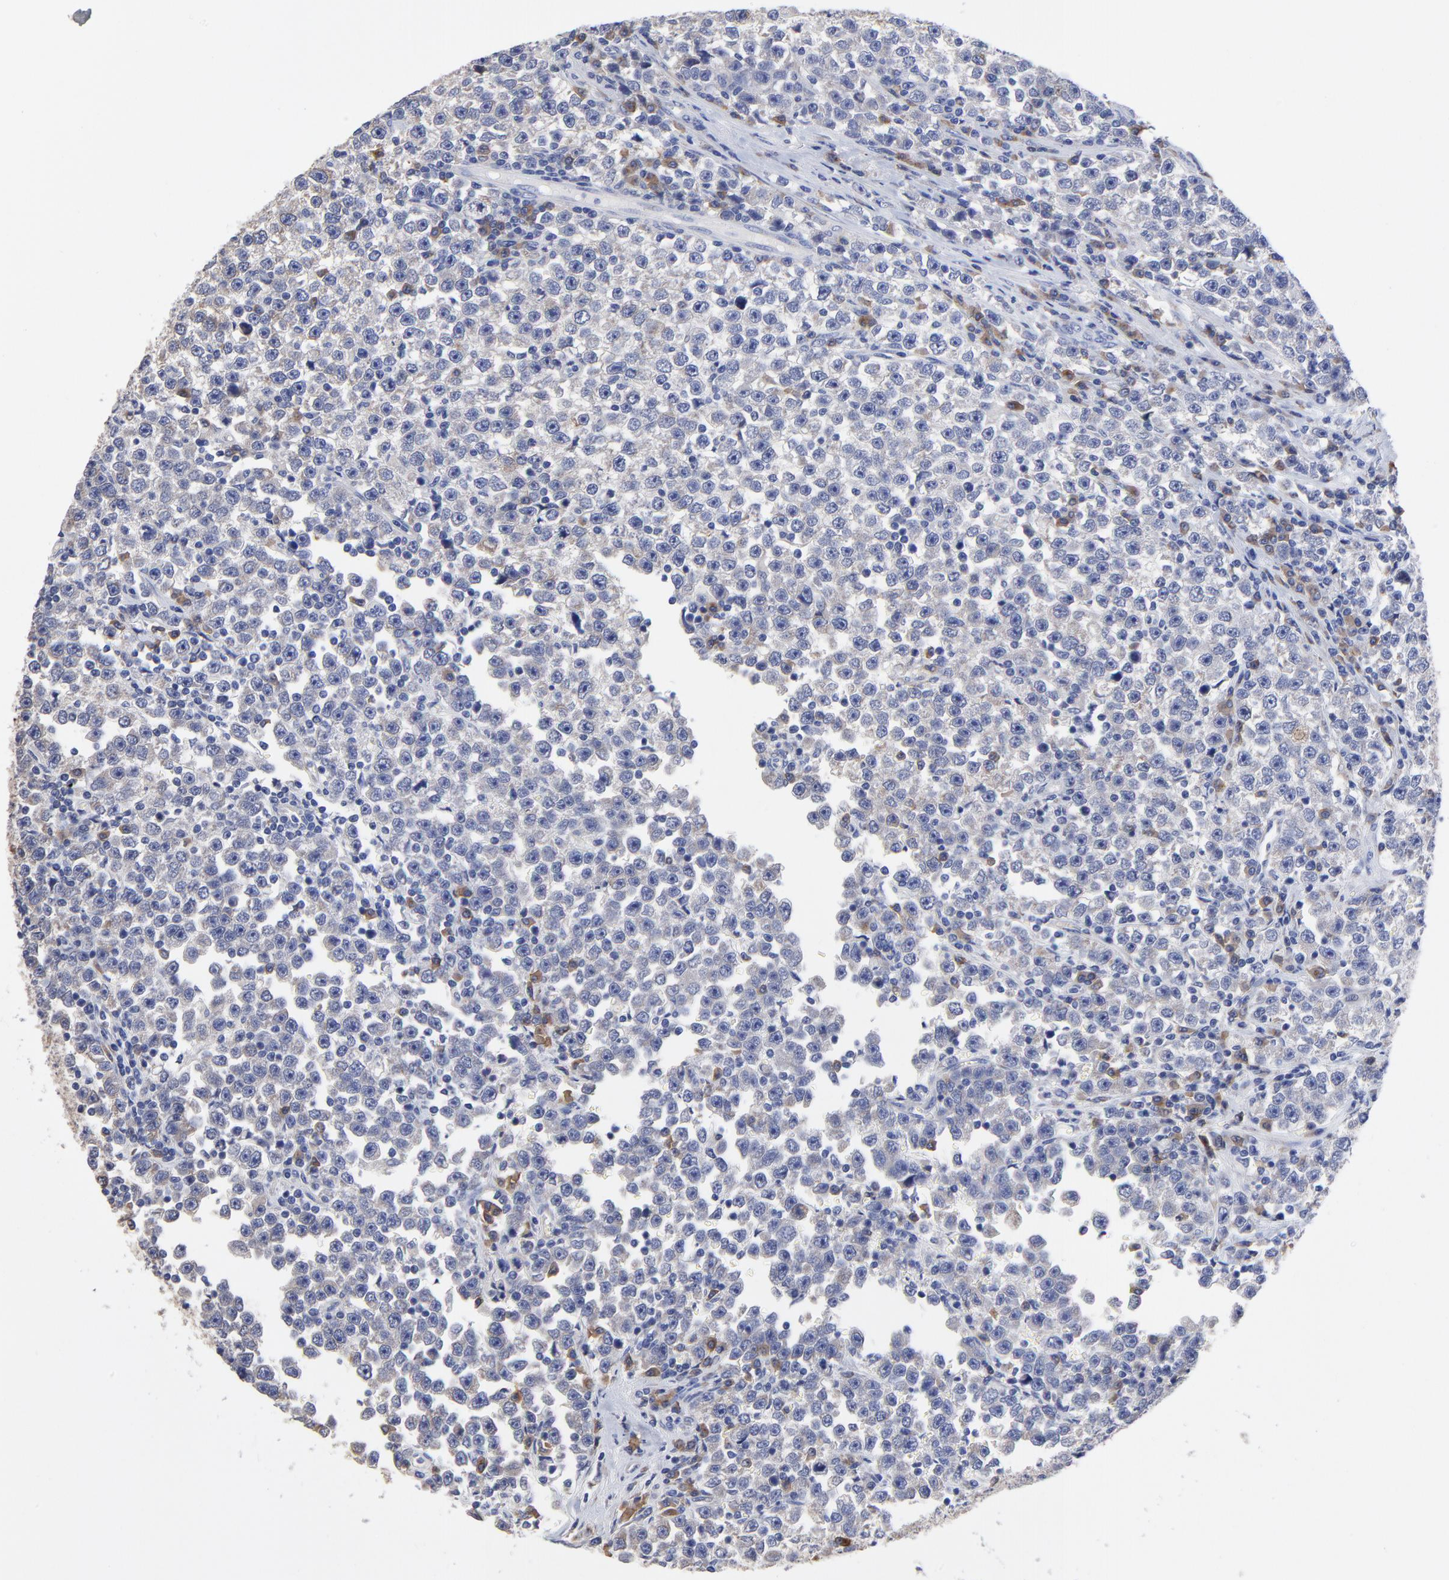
{"staining": {"intensity": "negative", "quantity": "none", "location": "none"}, "tissue": "testis cancer", "cell_type": "Tumor cells", "image_type": "cancer", "snomed": [{"axis": "morphology", "description": "Seminoma, NOS"}, {"axis": "topography", "description": "Testis"}], "caption": "This micrograph is of testis cancer stained with immunohistochemistry (IHC) to label a protein in brown with the nuclei are counter-stained blue. There is no staining in tumor cells.", "gene": "LAX1", "patient": {"sex": "male", "age": 43}}